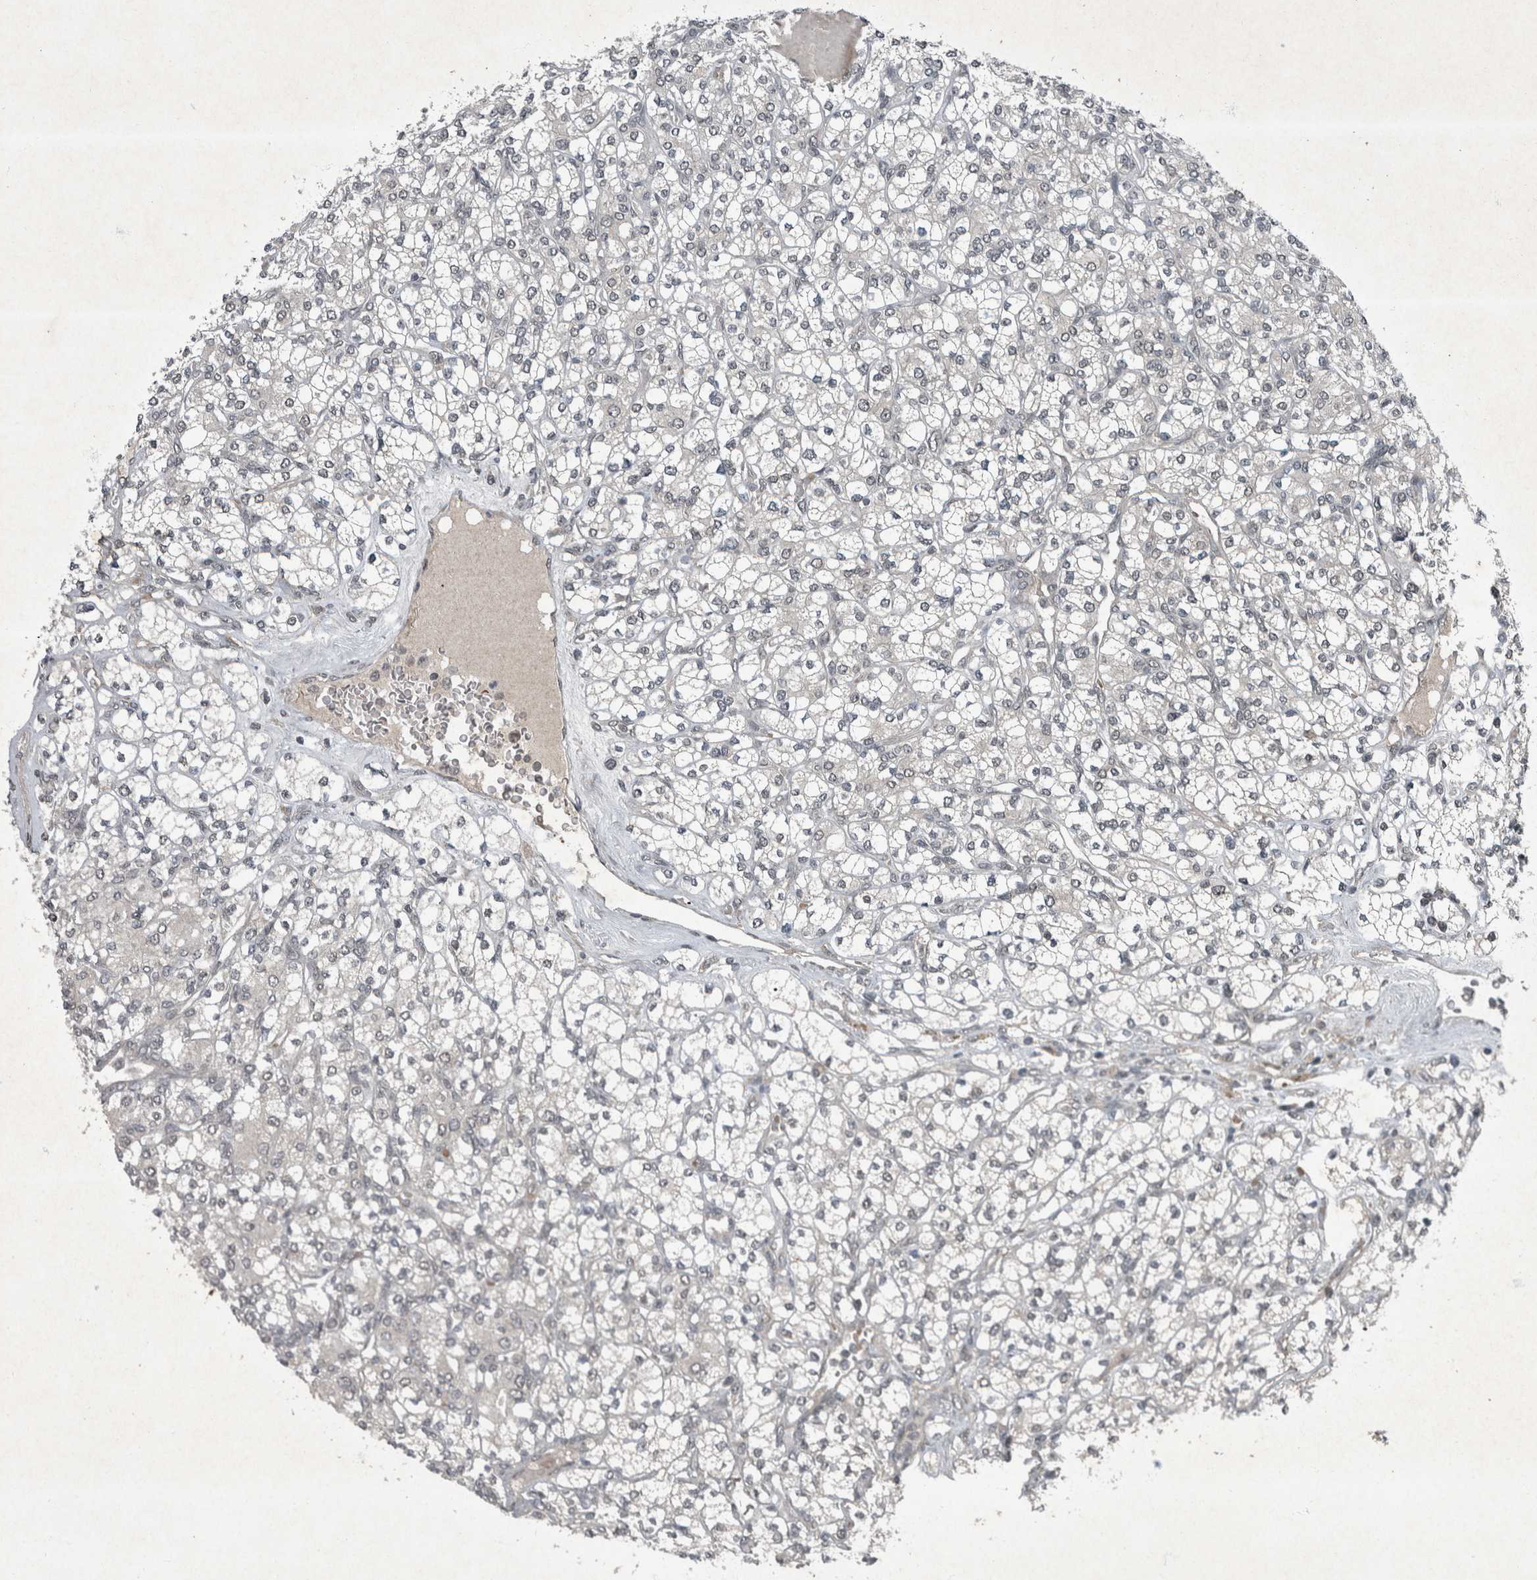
{"staining": {"intensity": "negative", "quantity": "none", "location": "none"}, "tissue": "renal cancer", "cell_type": "Tumor cells", "image_type": "cancer", "snomed": [{"axis": "morphology", "description": "Adenocarcinoma, NOS"}, {"axis": "topography", "description": "Kidney"}], "caption": "This is an immunohistochemistry (IHC) photomicrograph of adenocarcinoma (renal). There is no expression in tumor cells.", "gene": "WDR33", "patient": {"sex": "male", "age": 77}}